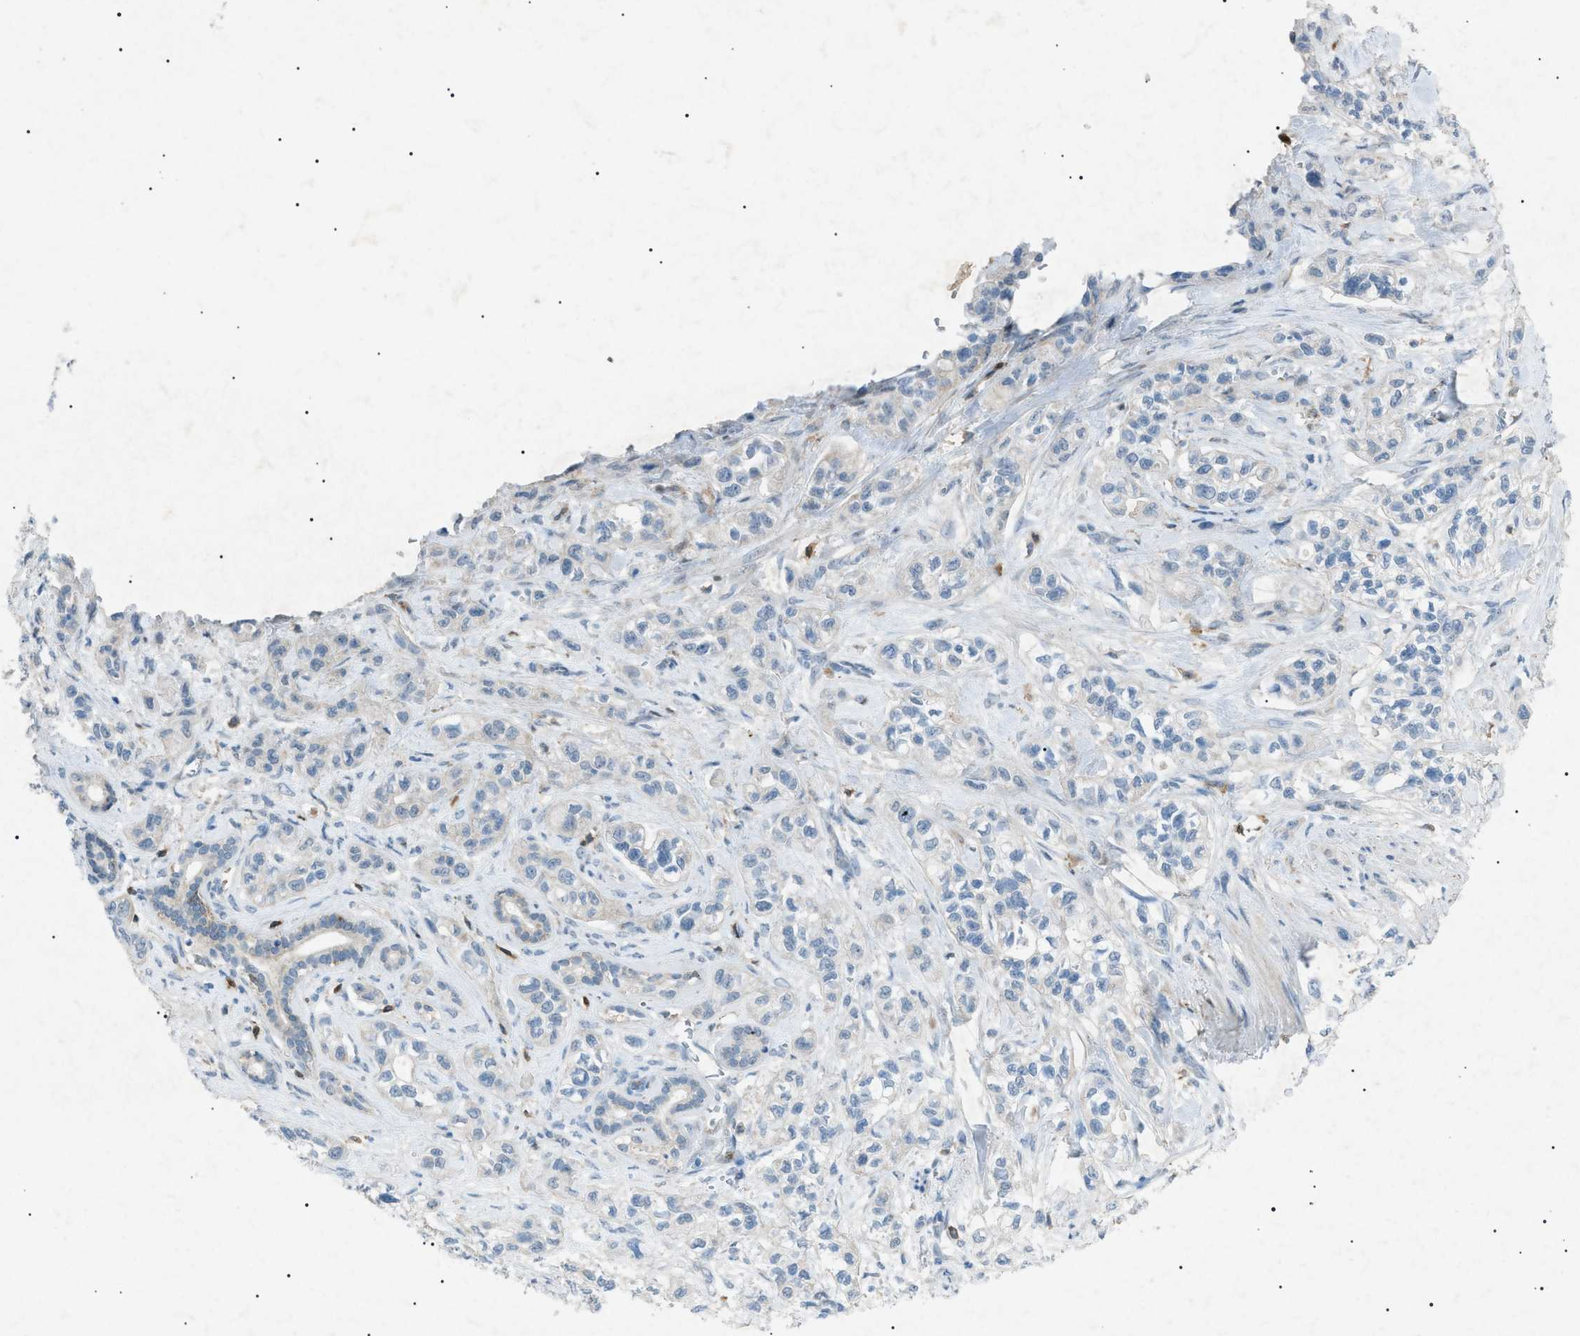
{"staining": {"intensity": "negative", "quantity": "none", "location": "none"}, "tissue": "pancreatic cancer", "cell_type": "Tumor cells", "image_type": "cancer", "snomed": [{"axis": "morphology", "description": "Adenocarcinoma, NOS"}, {"axis": "topography", "description": "Pancreas"}], "caption": "High power microscopy micrograph of an immunohistochemistry (IHC) photomicrograph of pancreatic cancer (adenocarcinoma), revealing no significant positivity in tumor cells.", "gene": "BTK", "patient": {"sex": "male", "age": 74}}